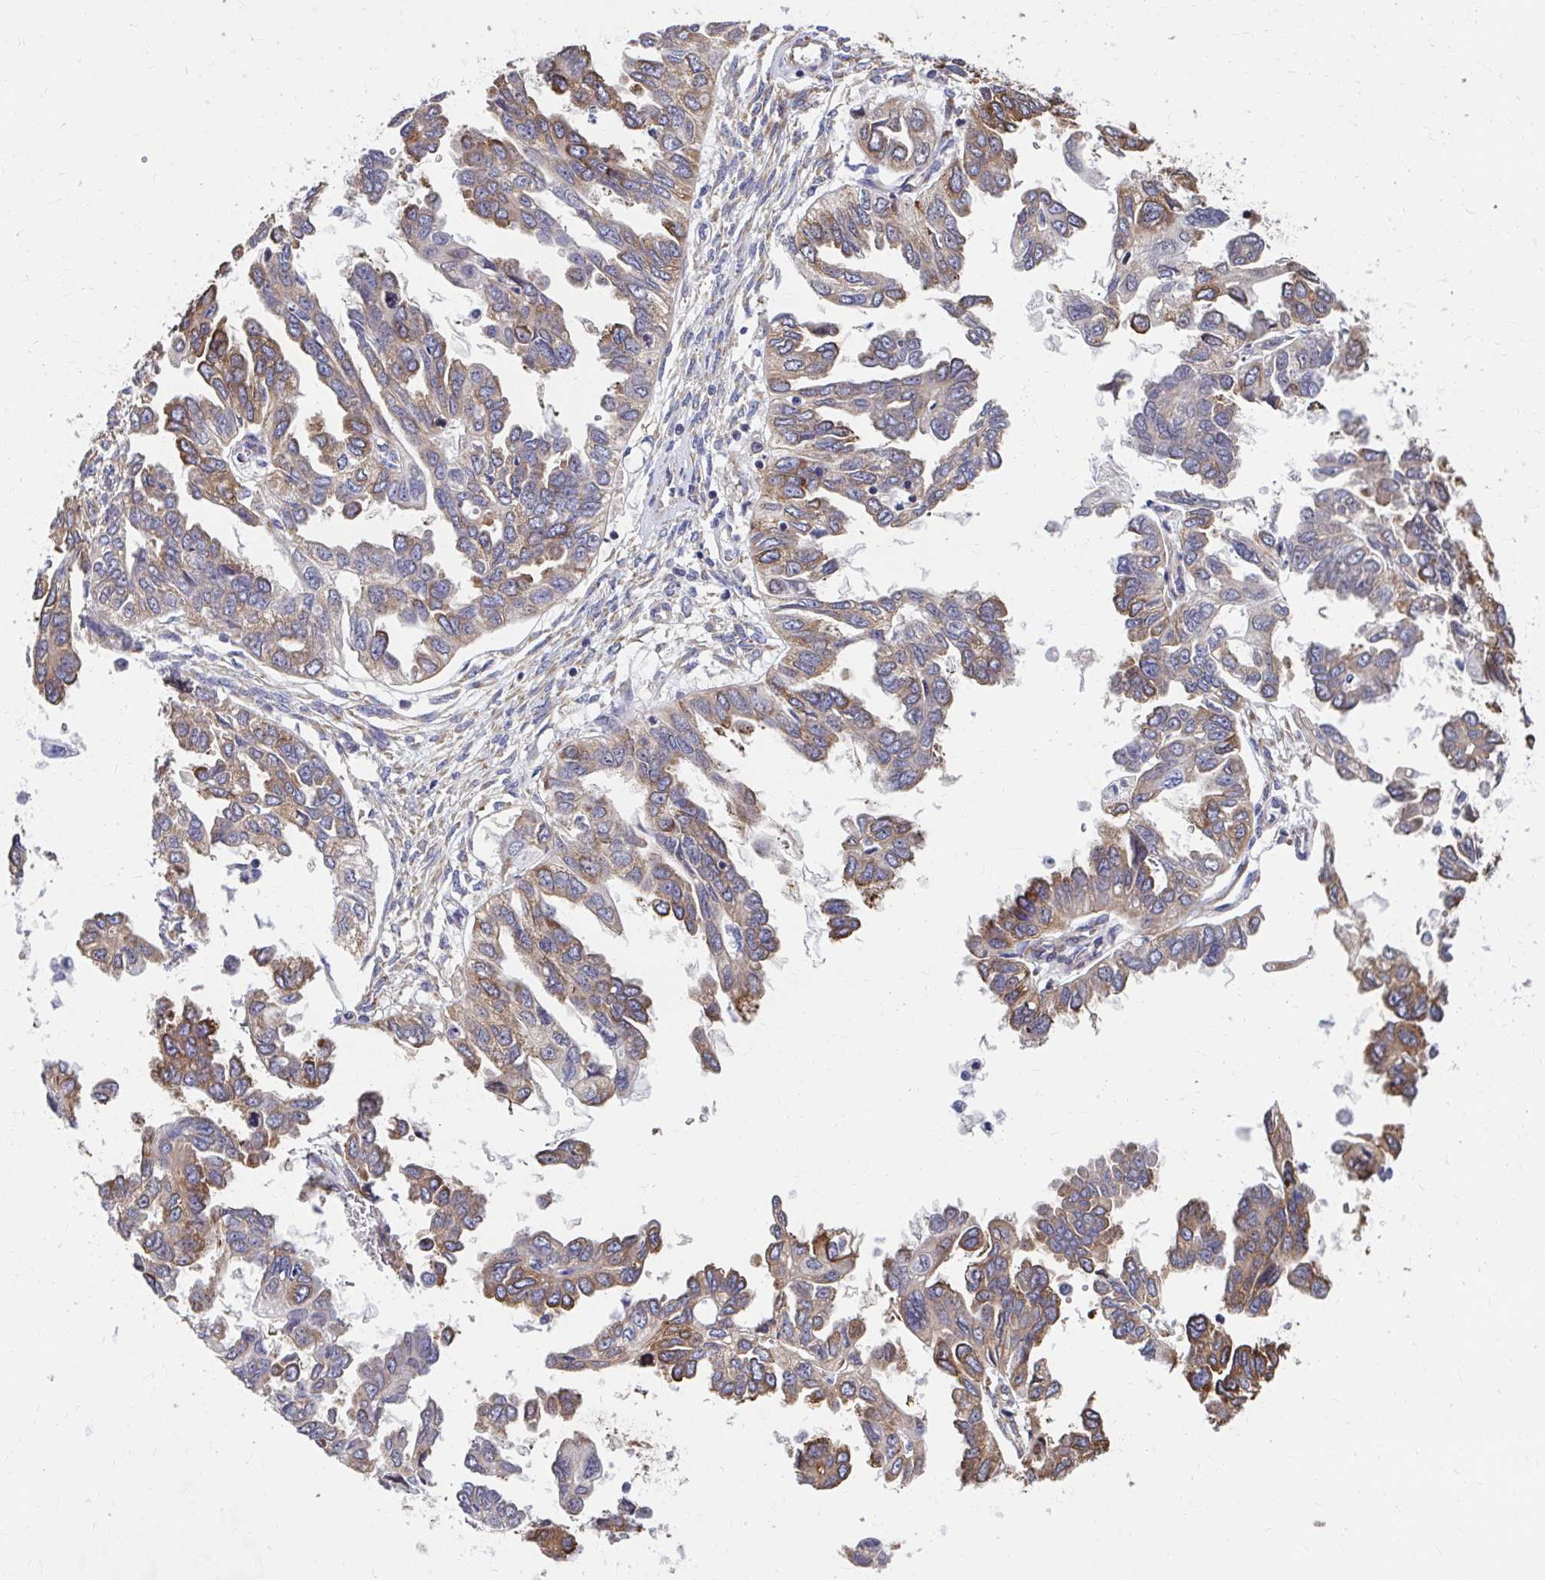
{"staining": {"intensity": "moderate", "quantity": ">75%", "location": "cytoplasmic/membranous"}, "tissue": "ovarian cancer", "cell_type": "Tumor cells", "image_type": "cancer", "snomed": [{"axis": "morphology", "description": "Cystadenocarcinoma, serous, NOS"}, {"axis": "topography", "description": "Ovary"}], "caption": "Human ovarian cancer (serous cystadenocarcinoma) stained with a protein marker displays moderate staining in tumor cells.", "gene": "ZNF778", "patient": {"sex": "female", "age": 53}}